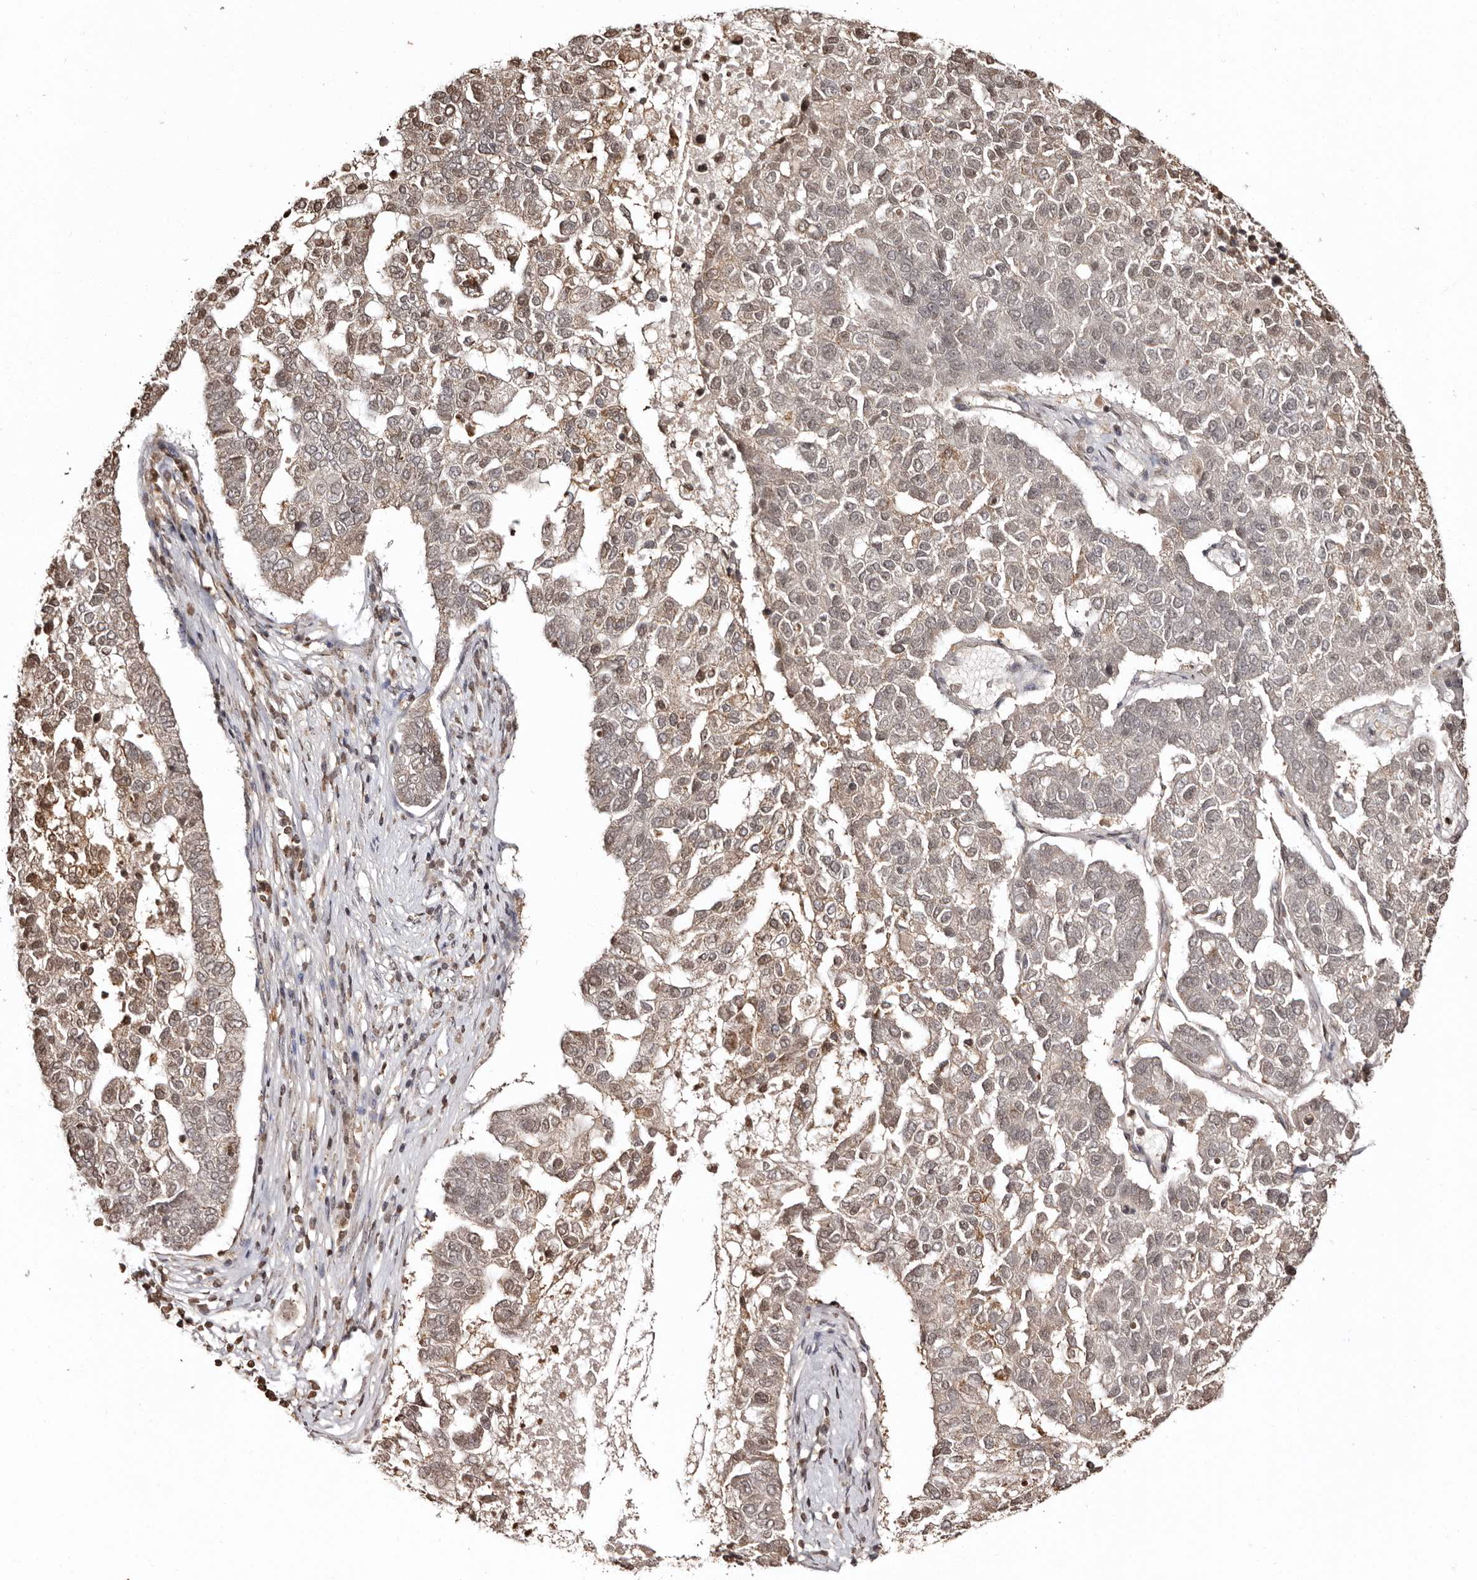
{"staining": {"intensity": "weak", "quantity": "25%-75%", "location": "cytoplasmic/membranous,nuclear"}, "tissue": "pancreatic cancer", "cell_type": "Tumor cells", "image_type": "cancer", "snomed": [{"axis": "morphology", "description": "Adenocarcinoma, NOS"}, {"axis": "topography", "description": "Pancreas"}], "caption": "Tumor cells reveal low levels of weak cytoplasmic/membranous and nuclear positivity in approximately 25%-75% of cells in human pancreatic adenocarcinoma.", "gene": "CCDC190", "patient": {"sex": "female", "age": 61}}